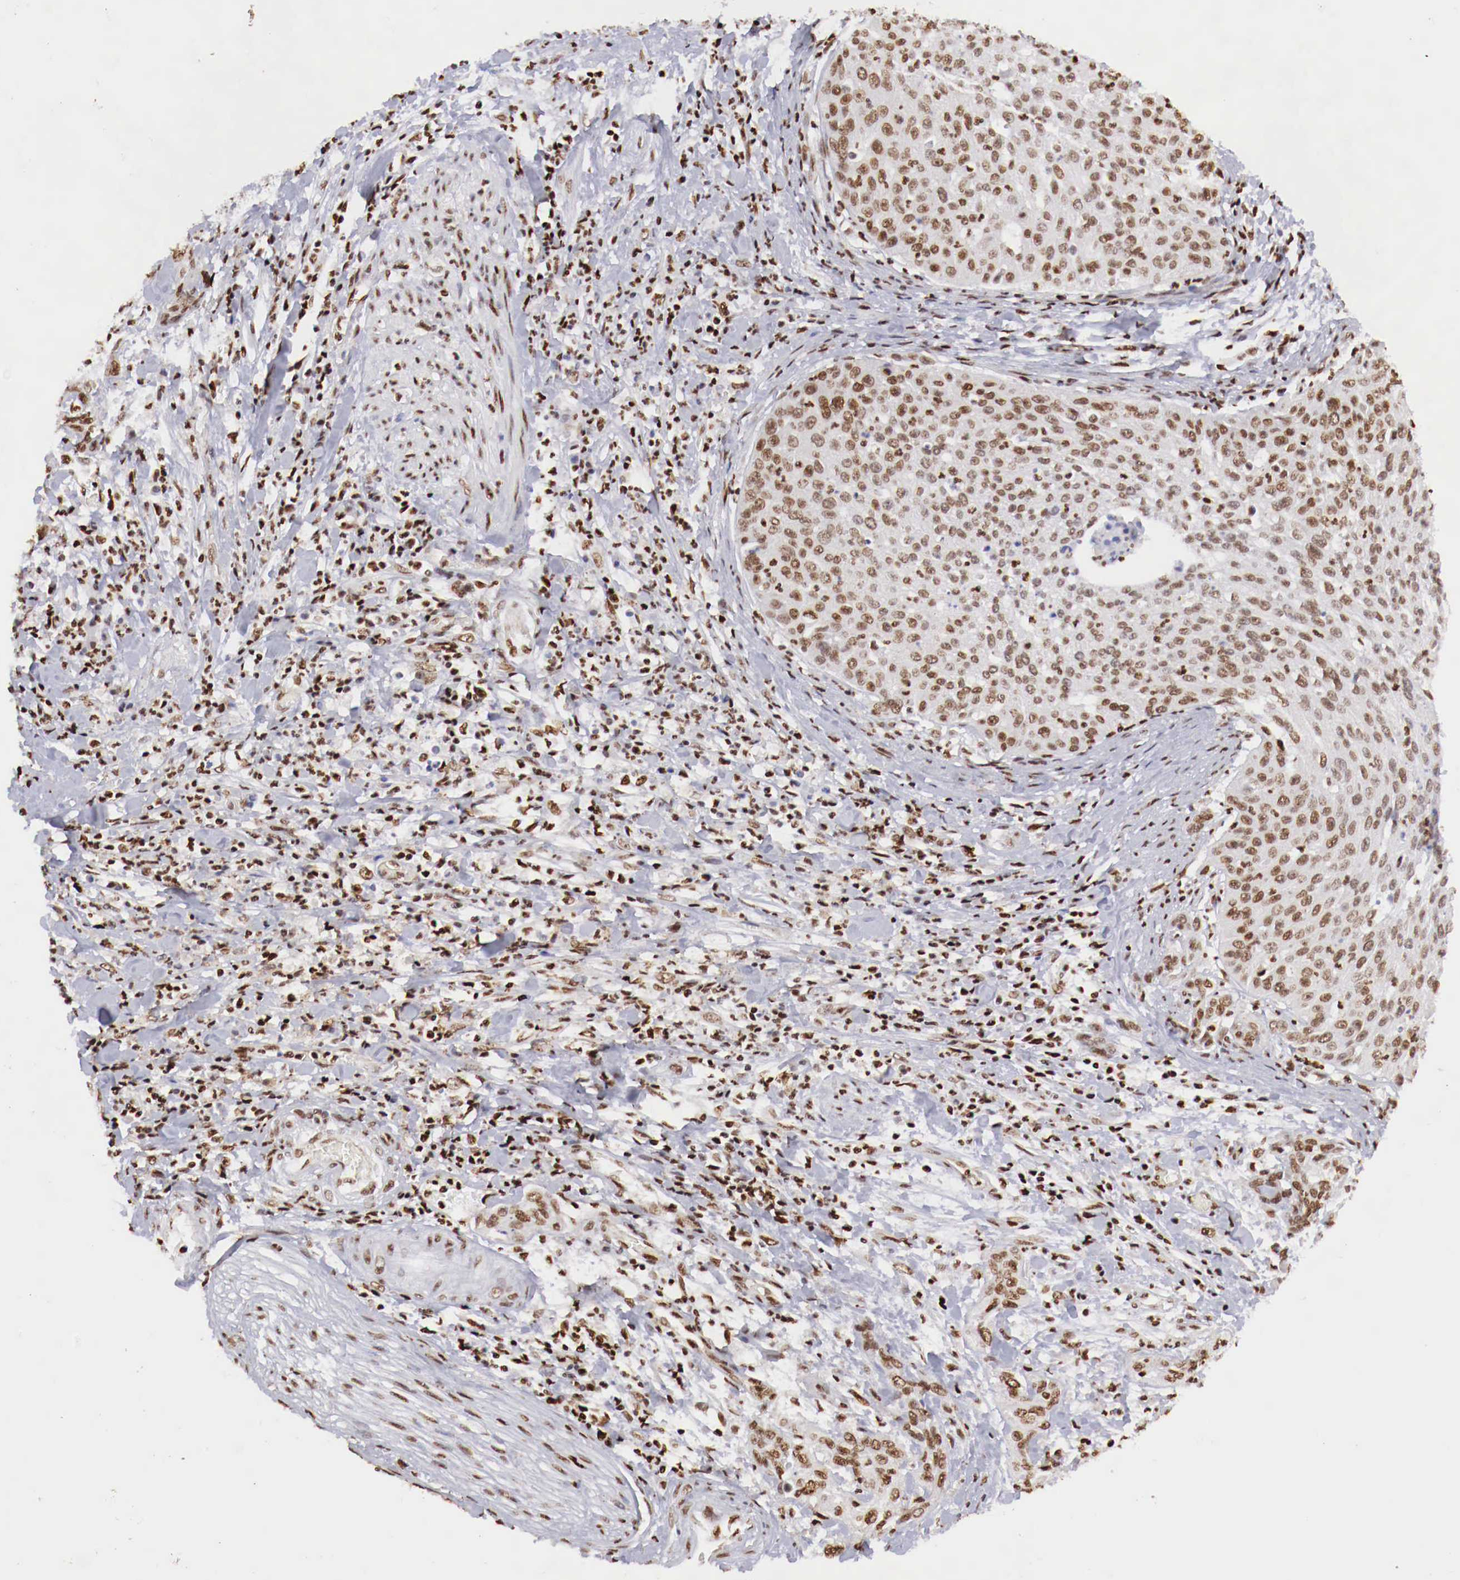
{"staining": {"intensity": "moderate", "quantity": ">75%", "location": "nuclear"}, "tissue": "cervical cancer", "cell_type": "Tumor cells", "image_type": "cancer", "snomed": [{"axis": "morphology", "description": "Squamous cell carcinoma, NOS"}, {"axis": "topography", "description": "Cervix"}], "caption": "High-magnification brightfield microscopy of cervical cancer (squamous cell carcinoma) stained with DAB (brown) and counterstained with hematoxylin (blue). tumor cells exhibit moderate nuclear positivity is seen in approximately>75% of cells.", "gene": "MAX", "patient": {"sex": "female", "age": 41}}